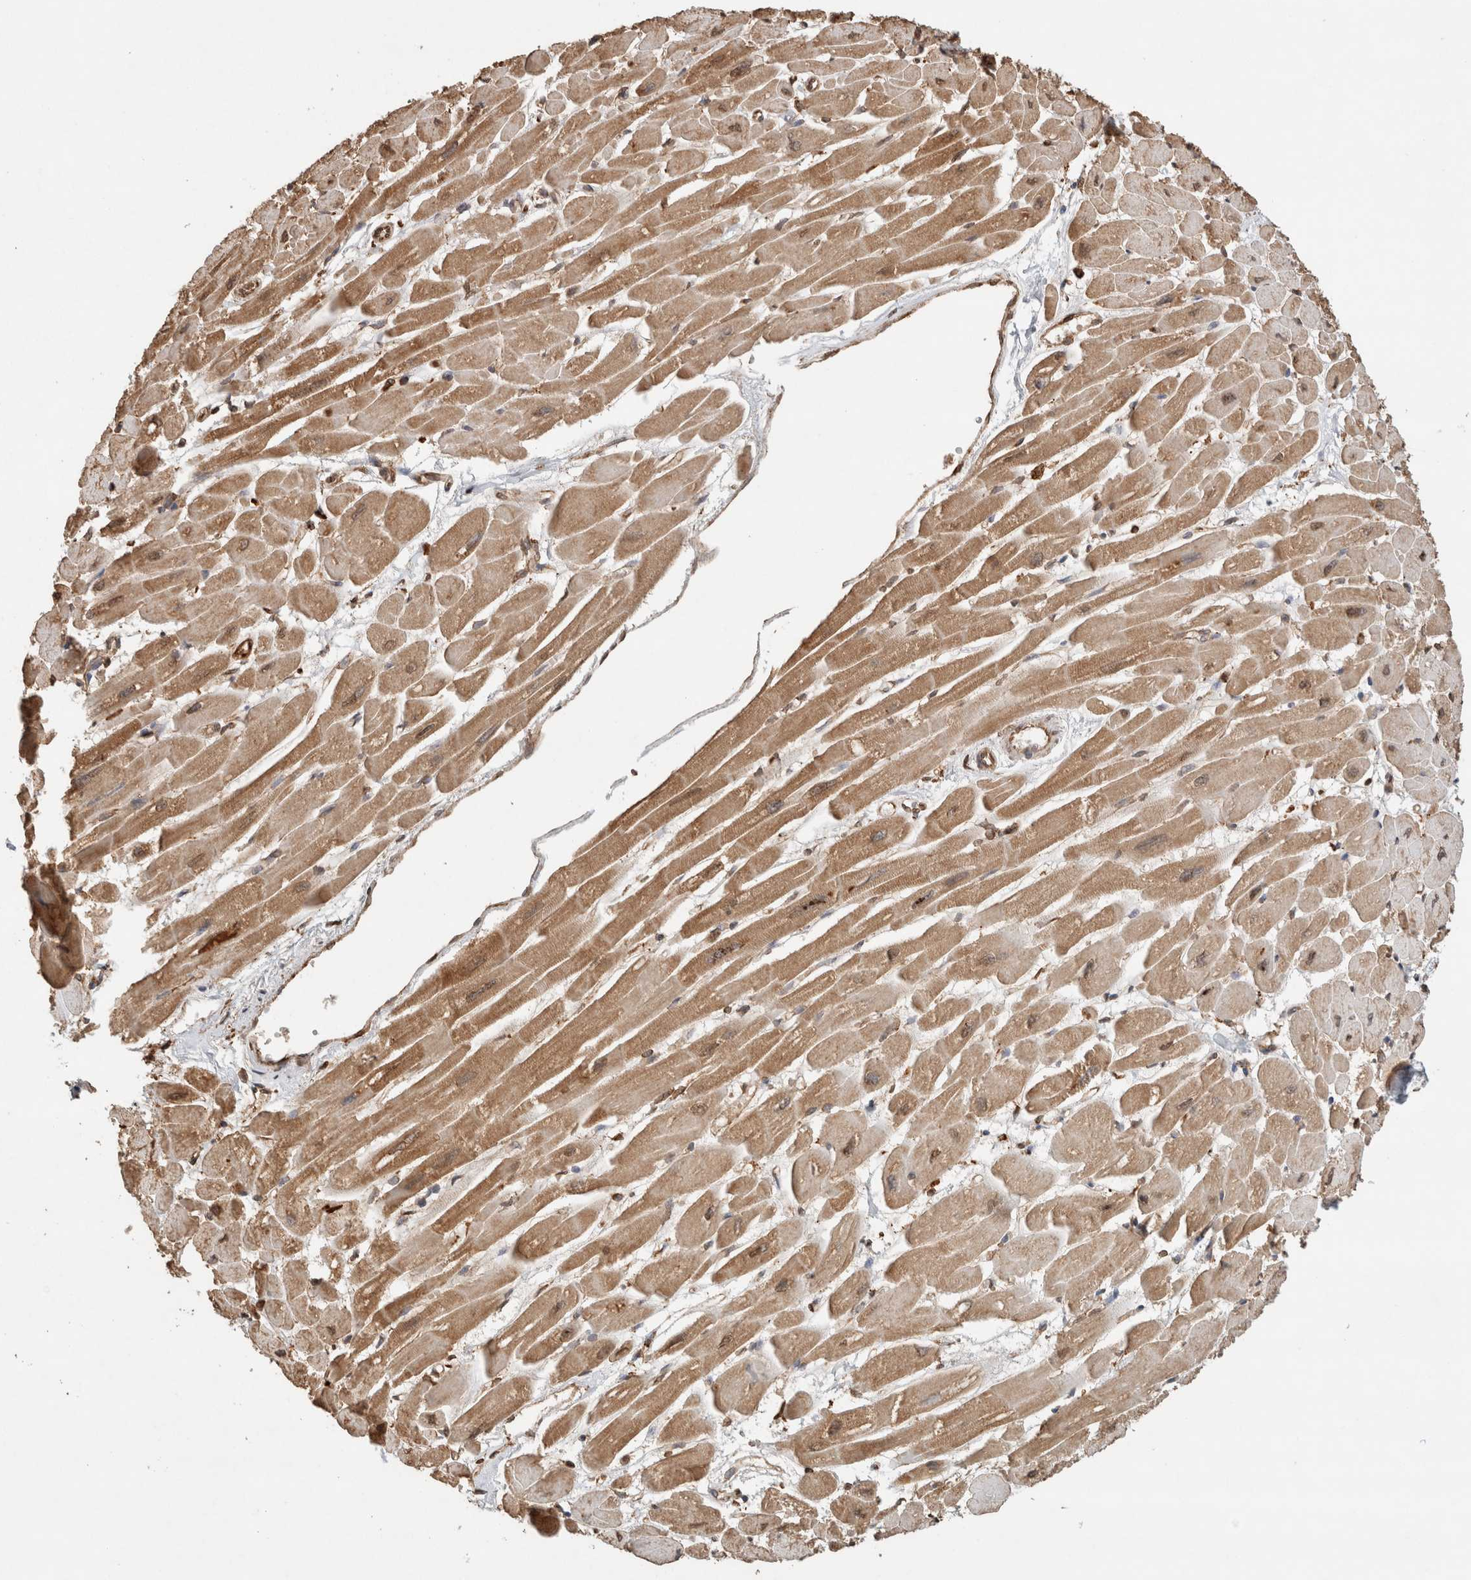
{"staining": {"intensity": "moderate", "quantity": ">75%", "location": "cytoplasmic/membranous"}, "tissue": "heart muscle", "cell_type": "Cardiomyocytes", "image_type": "normal", "snomed": [{"axis": "morphology", "description": "Normal tissue, NOS"}, {"axis": "topography", "description": "Heart"}], "caption": "Immunohistochemistry (IHC) (DAB (3,3'-diaminobenzidine)) staining of normal heart muscle reveals moderate cytoplasmic/membranous protein staining in approximately >75% of cardiomyocytes.", "gene": "ERAP1", "patient": {"sex": "female", "age": 54}}